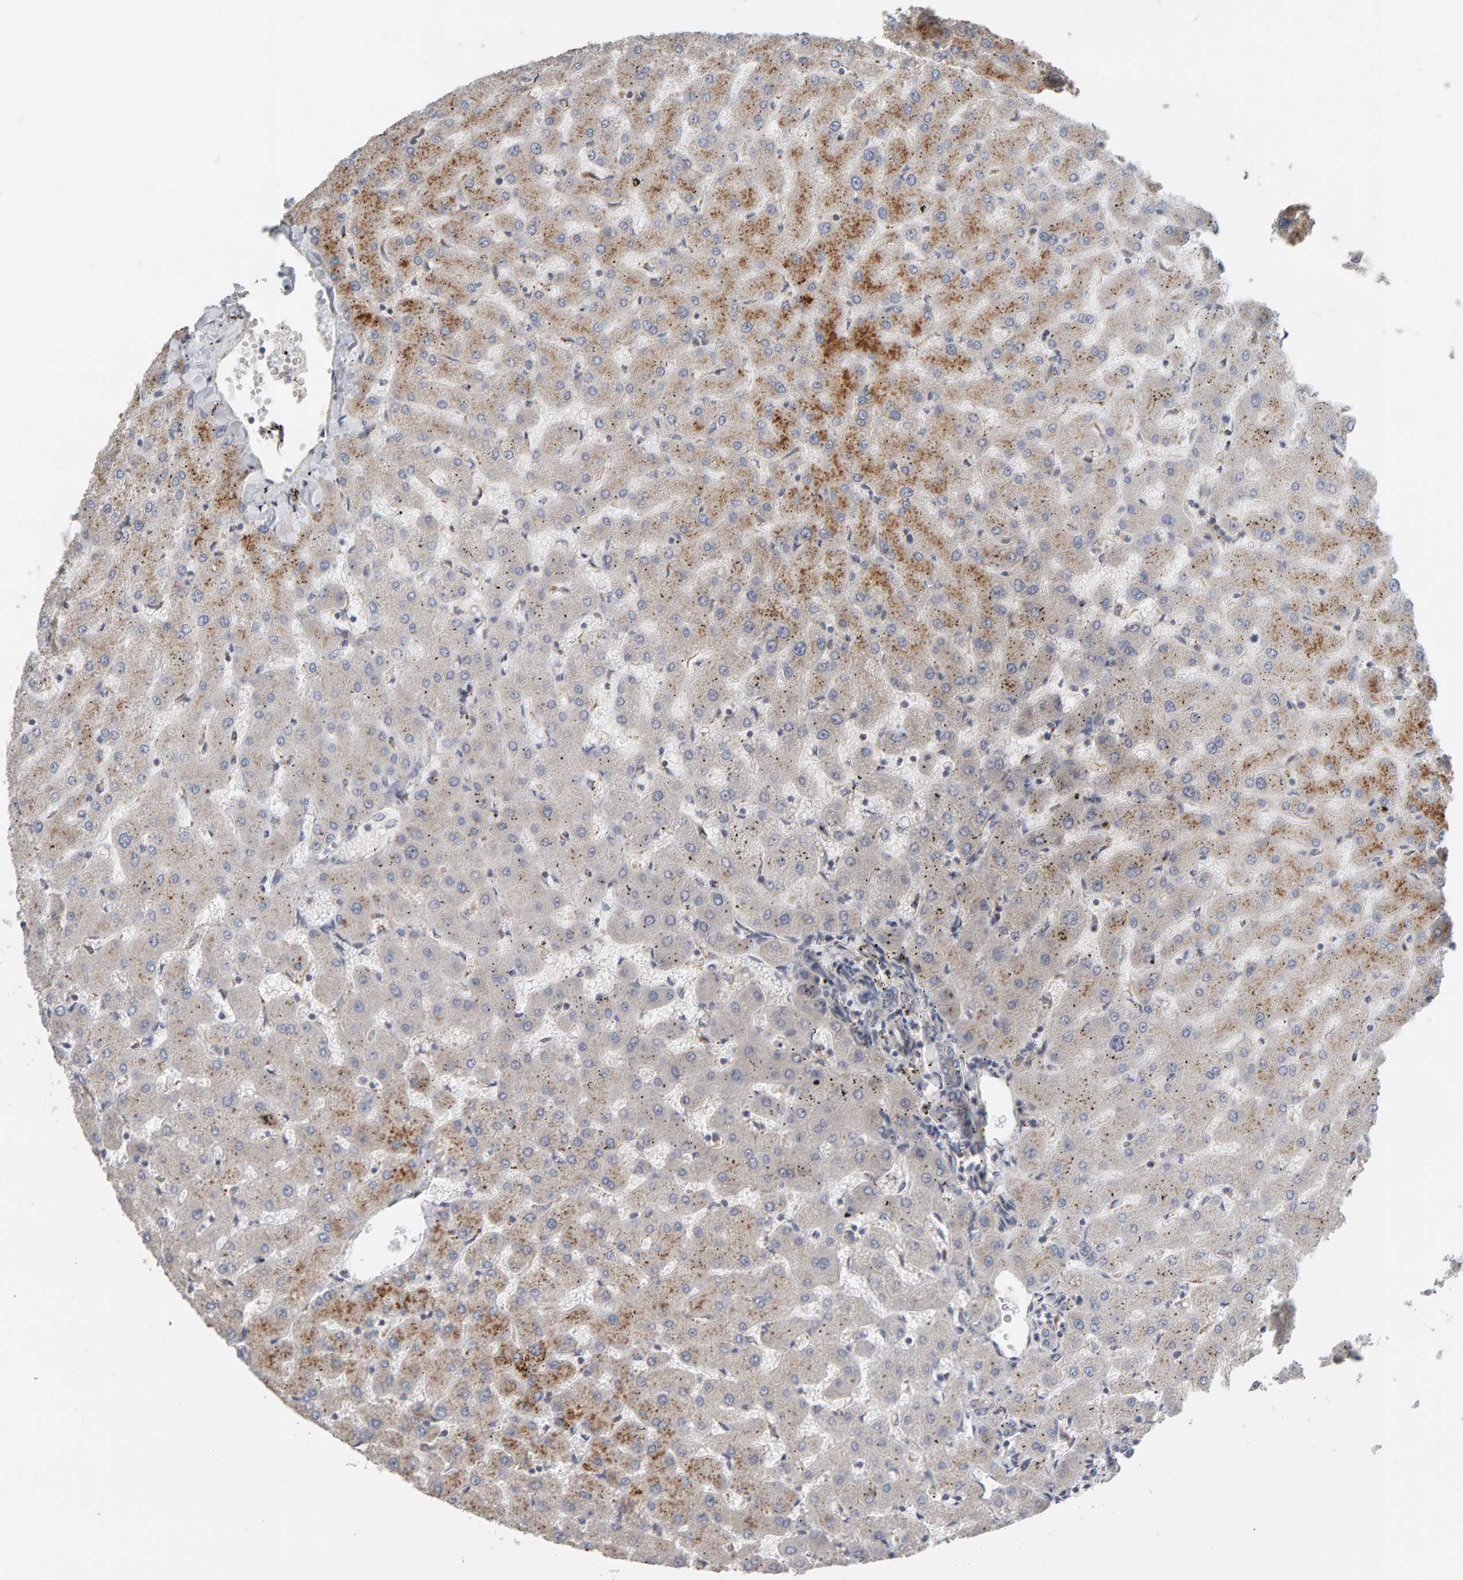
{"staining": {"intensity": "negative", "quantity": "none", "location": "none"}, "tissue": "liver", "cell_type": "Cholangiocytes", "image_type": "normal", "snomed": [{"axis": "morphology", "description": "Normal tissue, NOS"}, {"axis": "topography", "description": "Liver"}], "caption": "IHC image of normal liver: liver stained with DAB (3,3'-diaminobenzidine) exhibits no significant protein expression in cholangiocytes.", "gene": "IPPK", "patient": {"sex": "female", "age": 63}}